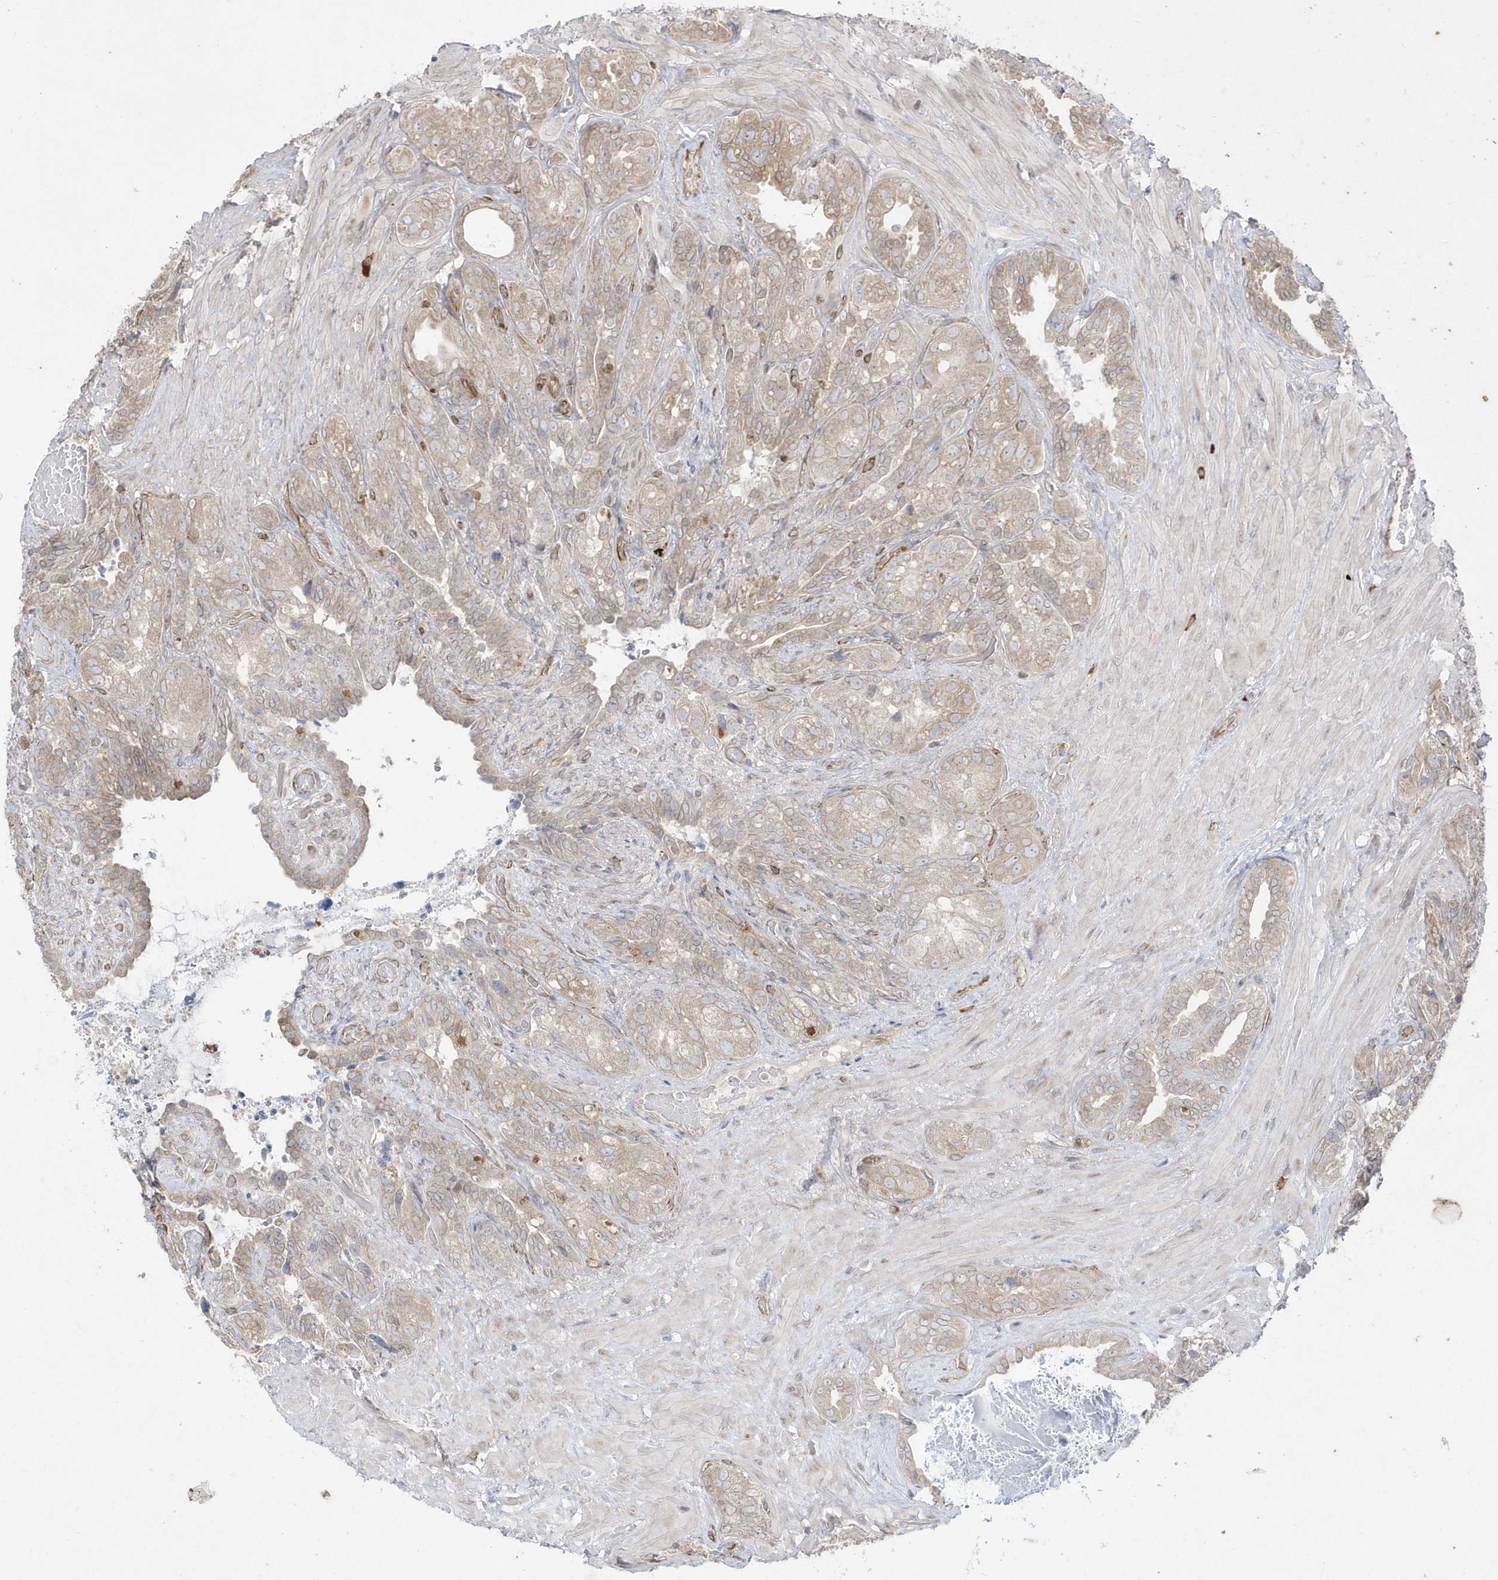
{"staining": {"intensity": "moderate", "quantity": "25%-75%", "location": "cytoplasmic/membranous"}, "tissue": "seminal vesicle", "cell_type": "Glandular cells", "image_type": "normal", "snomed": [{"axis": "morphology", "description": "Normal tissue, NOS"}, {"axis": "topography", "description": "Seminal veicle"}, {"axis": "topography", "description": "Peripheral nerve tissue"}], "caption": "An immunohistochemistry (IHC) image of normal tissue is shown. Protein staining in brown labels moderate cytoplasmic/membranous positivity in seminal vesicle within glandular cells.", "gene": "DHX57", "patient": {"sex": "male", "age": 67}}